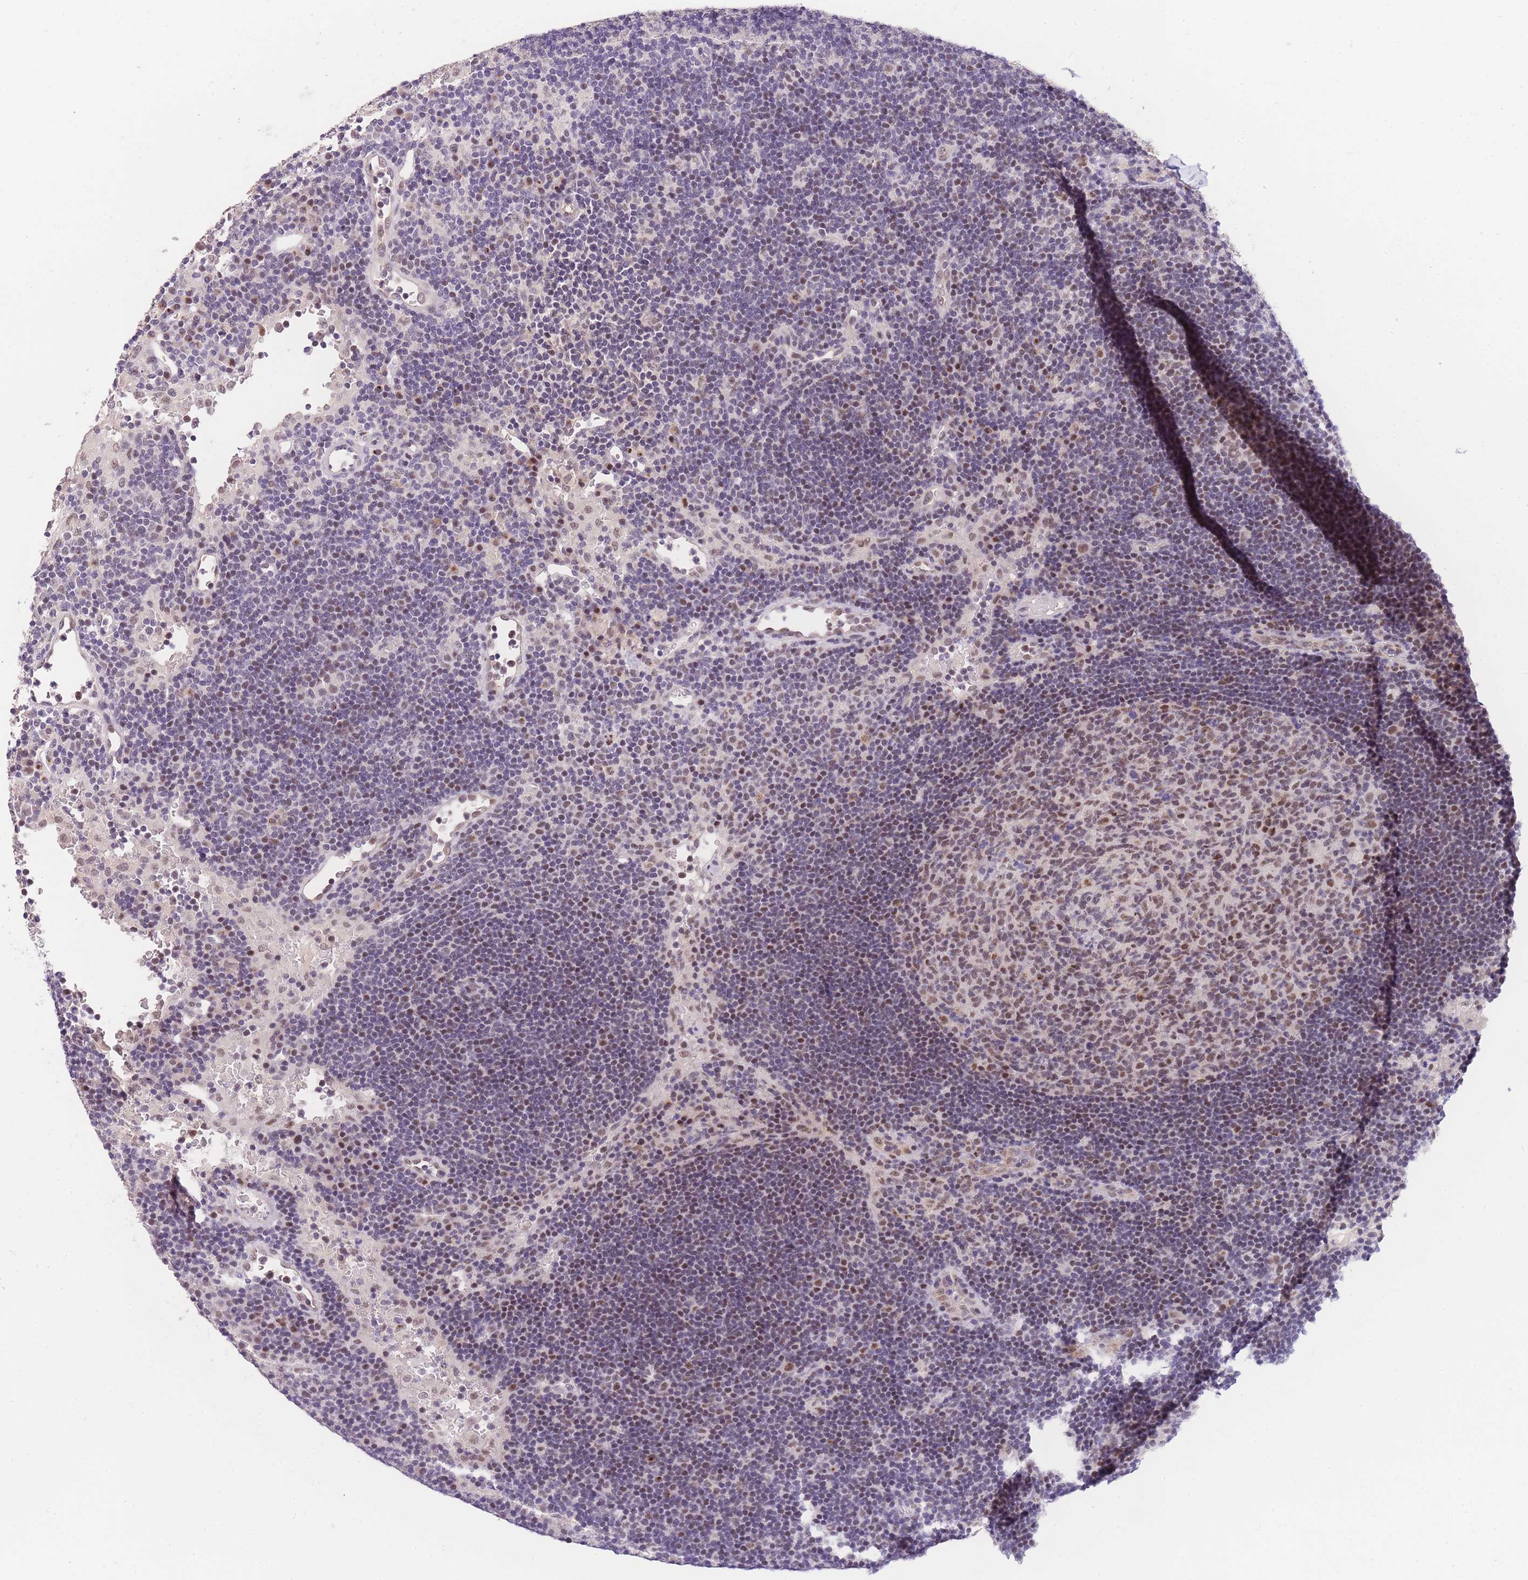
{"staining": {"intensity": "weak", "quantity": ">75%", "location": "nuclear"}, "tissue": "lymph node", "cell_type": "Germinal center cells", "image_type": "normal", "snomed": [{"axis": "morphology", "description": "Normal tissue, NOS"}, {"axis": "topography", "description": "Lymph node"}], "caption": "IHC staining of normal lymph node, which displays low levels of weak nuclear staining in about >75% of germinal center cells indicating weak nuclear protein positivity. The staining was performed using DAB (3,3'-diaminobenzidine) (brown) for protein detection and nuclei were counterstained in hematoxylin (blue).", "gene": "SLC35F2", "patient": {"sex": "male", "age": 62}}